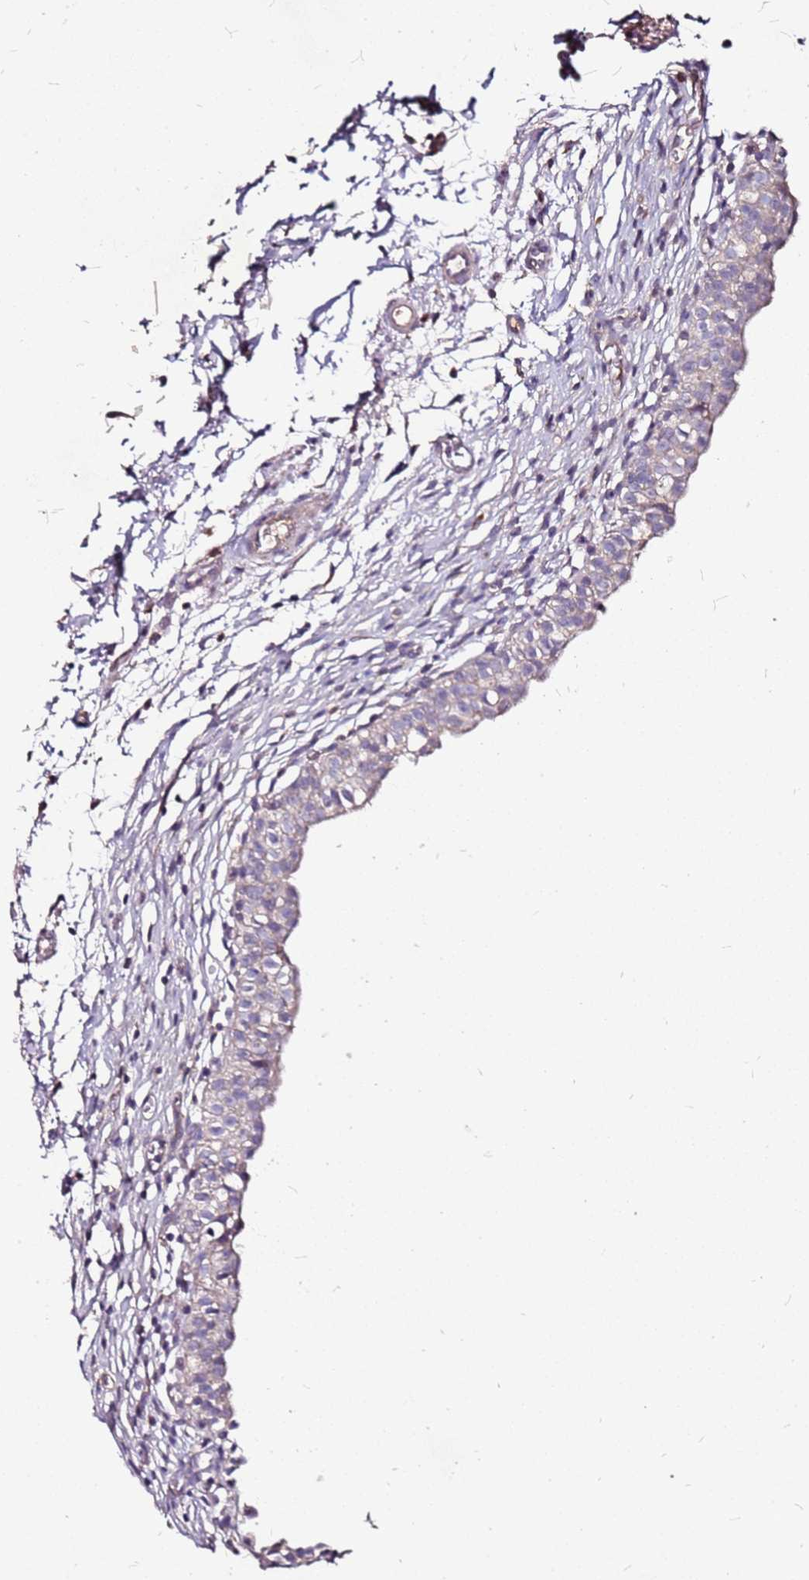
{"staining": {"intensity": "weak", "quantity": "25%-75%", "location": "cytoplasmic/membranous"}, "tissue": "urinary bladder", "cell_type": "Urothelial cells", "image_type": "normal", "snomed": [{"axis": "morphology", "description": "Normal tissue, NOS"}, {"axis": "topography", "description": "Urinary bladder"}, {"axis": "topography", "description": "Peripheral nerve tissue"}], "caption": "A brown stain highlights weak cytoplasmic/membranous expression of a protein in urothelial cells of unremarkable urinary bladder. (DAB (3,3'-diaminobenzidine) IHC with brightfield microscopy, high magnification).", "gene": "DCDC2C", "patient": {"sex": "male", "age": 55}}